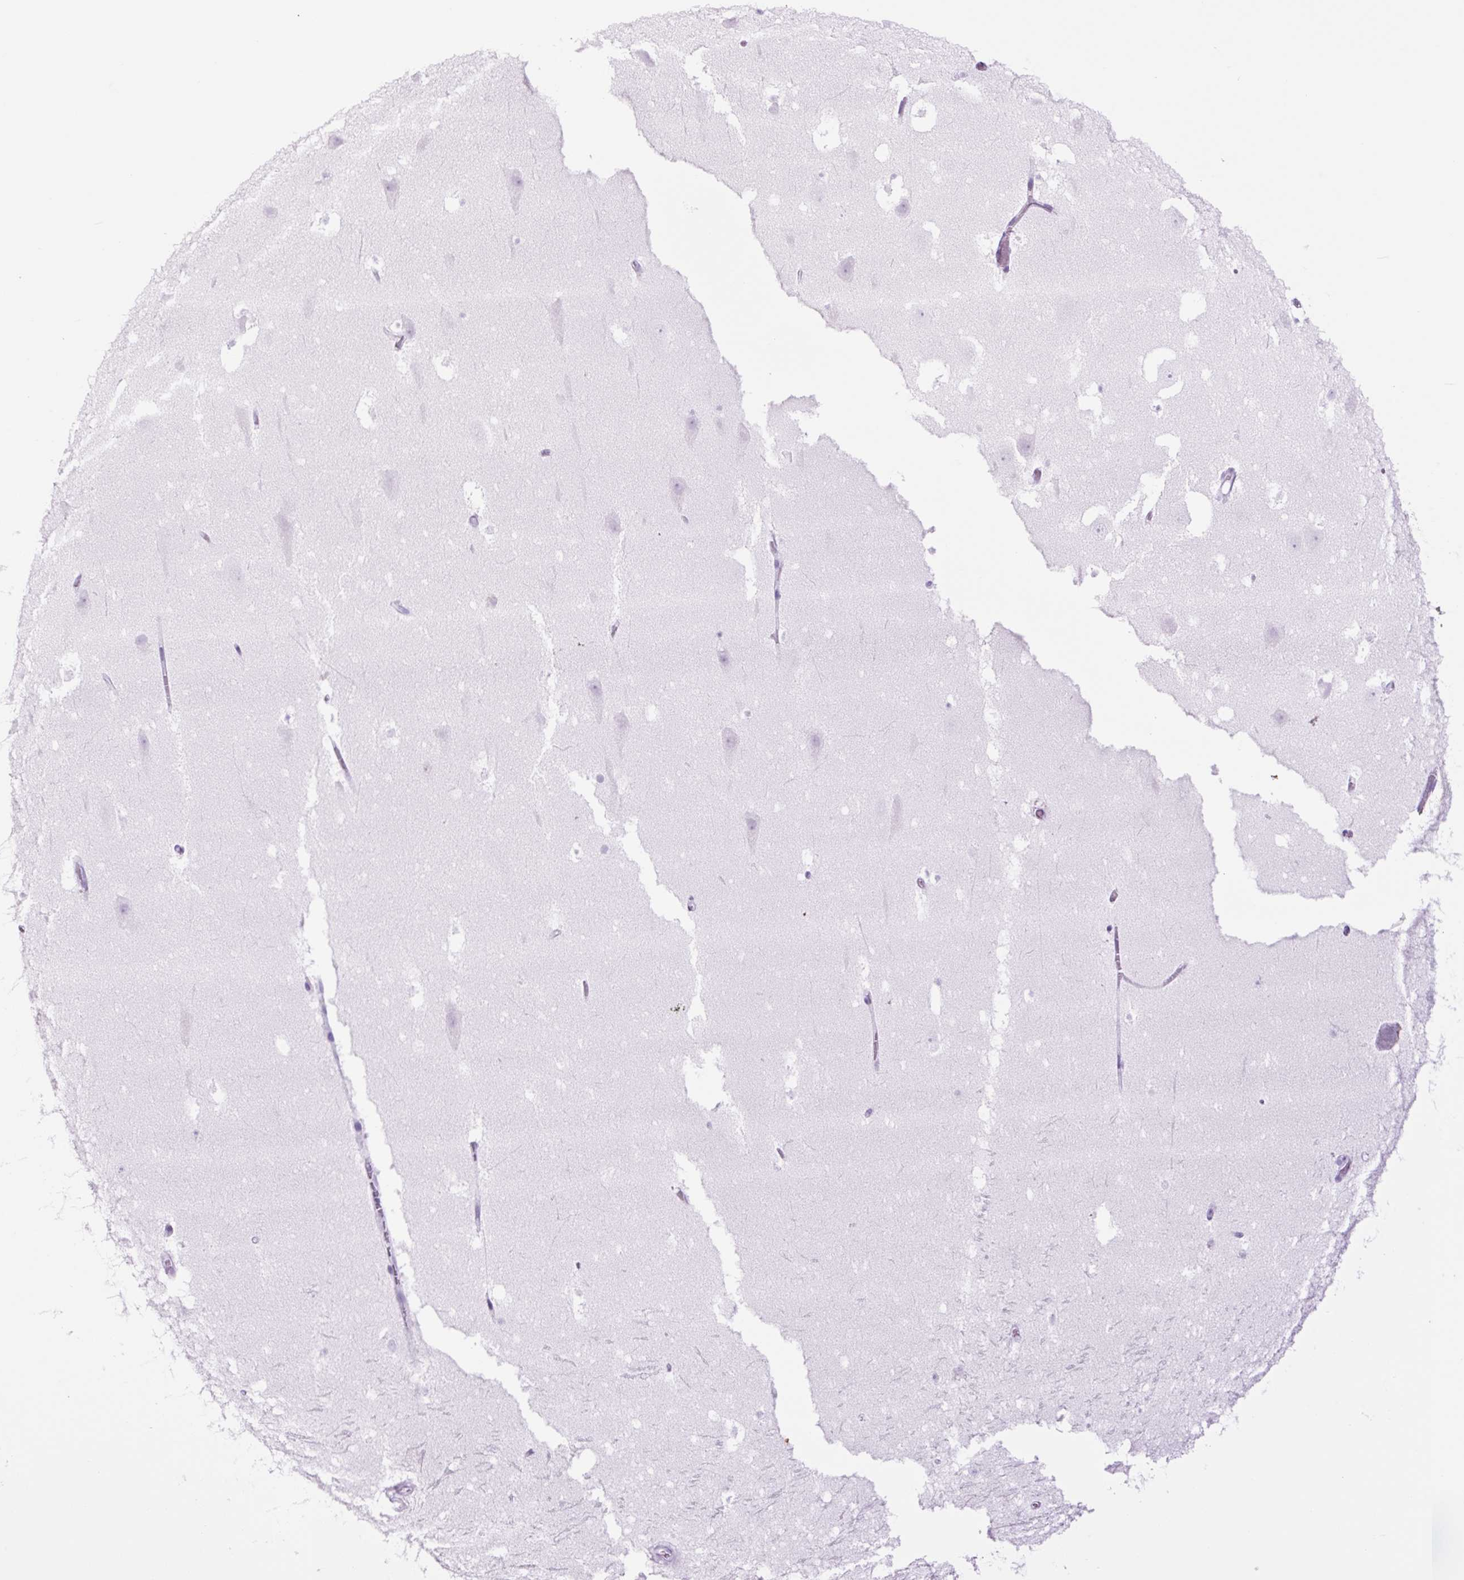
{"staining": {"intensity": "negative", "quantity": "none", "location": "none"}, "tissue": "hippocampus", "cell_type": "Glial cells", "image_type": "normal", "snomed": [{"axis": "morphology", "description": "Normal tissue, NOS"}, {"axis": "topography", "description": "Hippocampus"}], "caption": "DAB (3,3'-diaminobenzidine) immunohistochemical staining of normal human hippocampus exhibits no significant staining in glial cells.", "gene": "TFF2", "patient": {"sex": "female", "age": 42}}